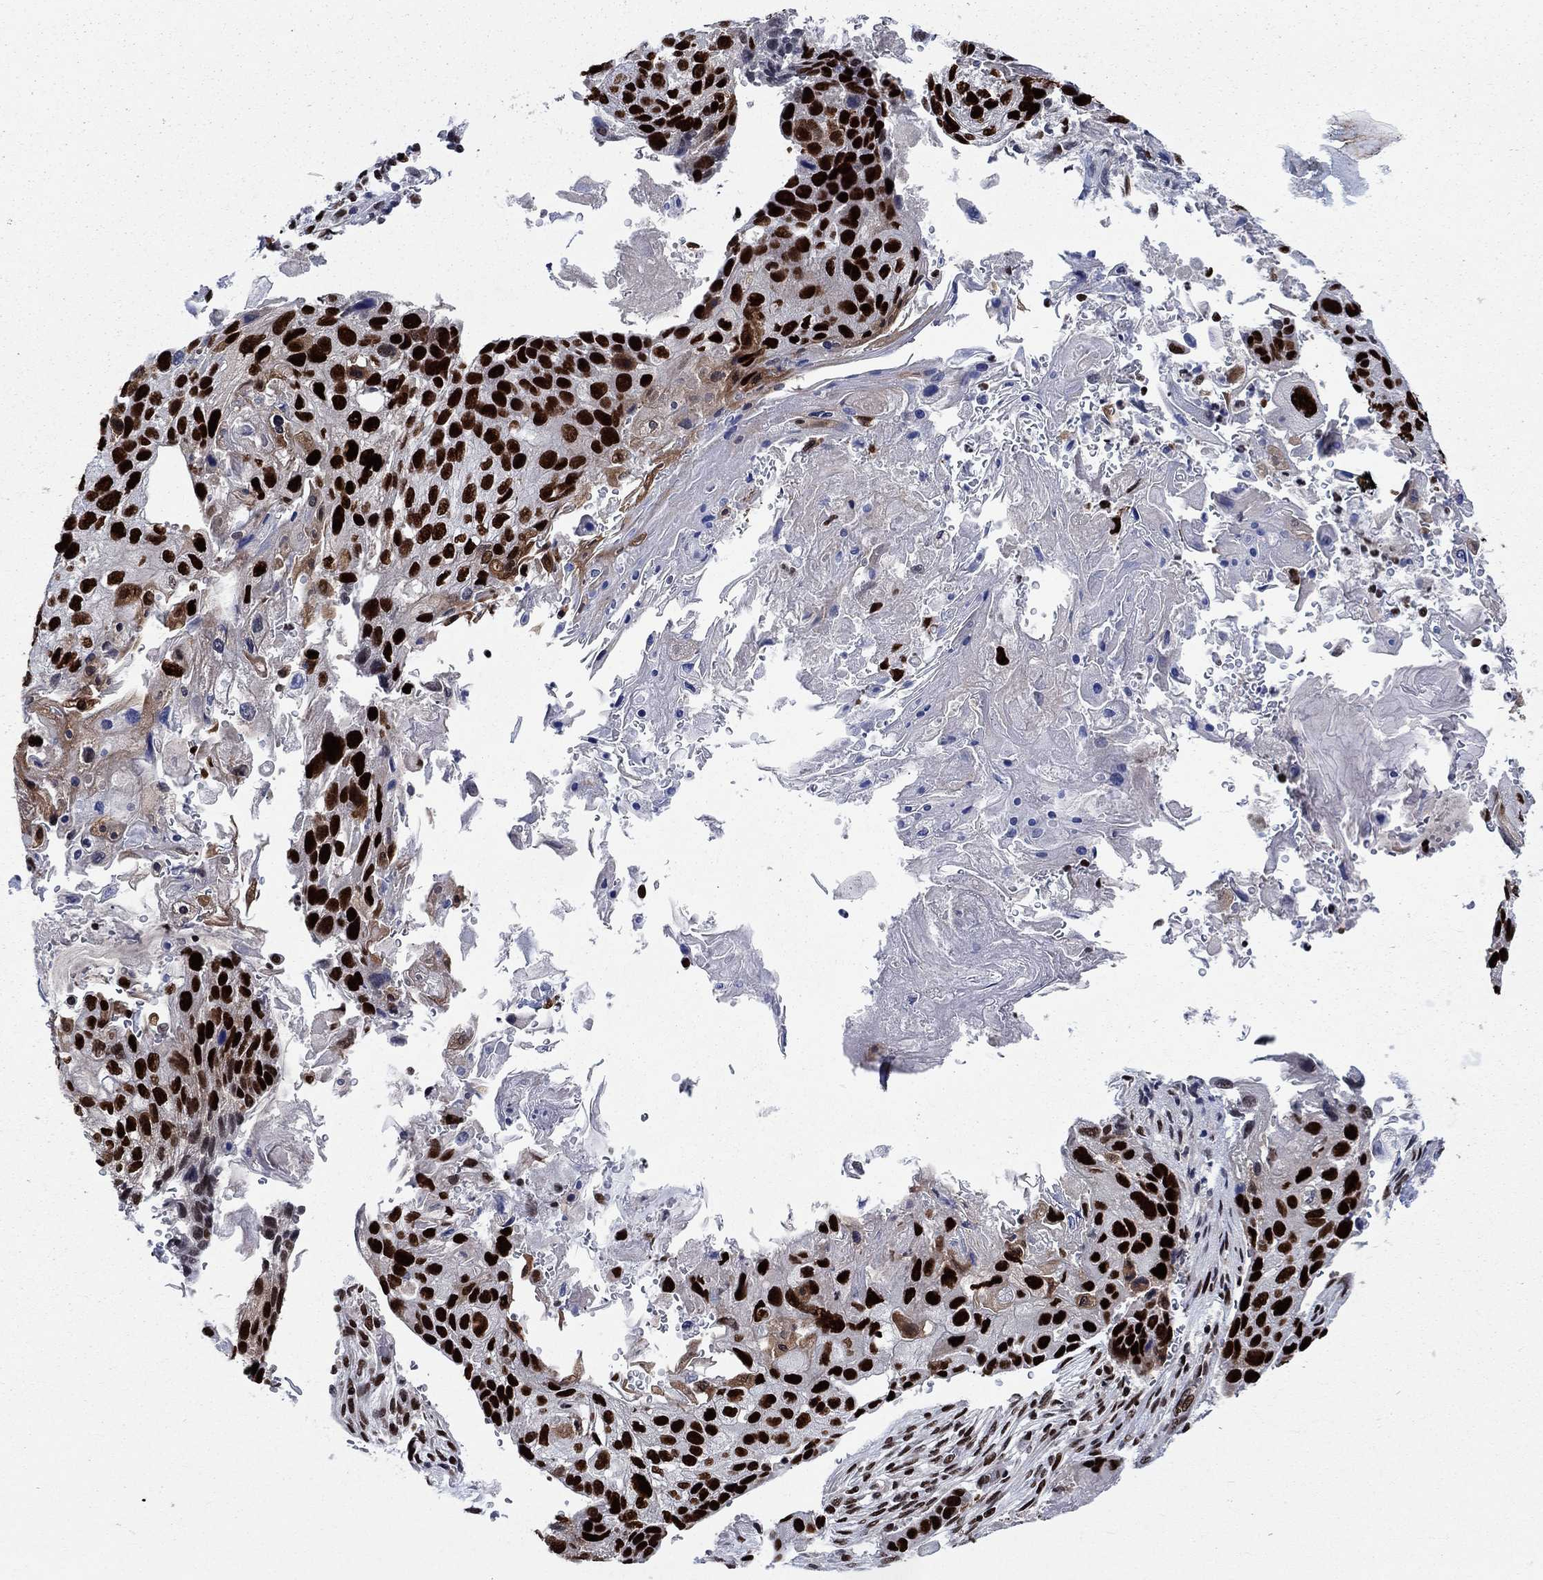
{"staining": {"intensity": "strong", "quantity": ">75%", "location": "nuclear"}, "tissue": "lung cancer", "cell_type": "Tumor cells", "image_type": "cancer", "snomed": [{"axis": "morphology", "description": "Normal tissue, NOS"}, {"axis": "morphology", "description": "Squamous cell carcinoma, NOS"}, {"axis": "topography", "description": "Bronchus"}, {"axis": "topography", "description": "Lung"}], "caption": "Protein staining reveals strong nuclear expression in approximately >75% of tumor cells in lung cancer (squamous cell carcinoma).", "gene": "RPRD1B", "patient": {"sex": "male", "age": 69}}